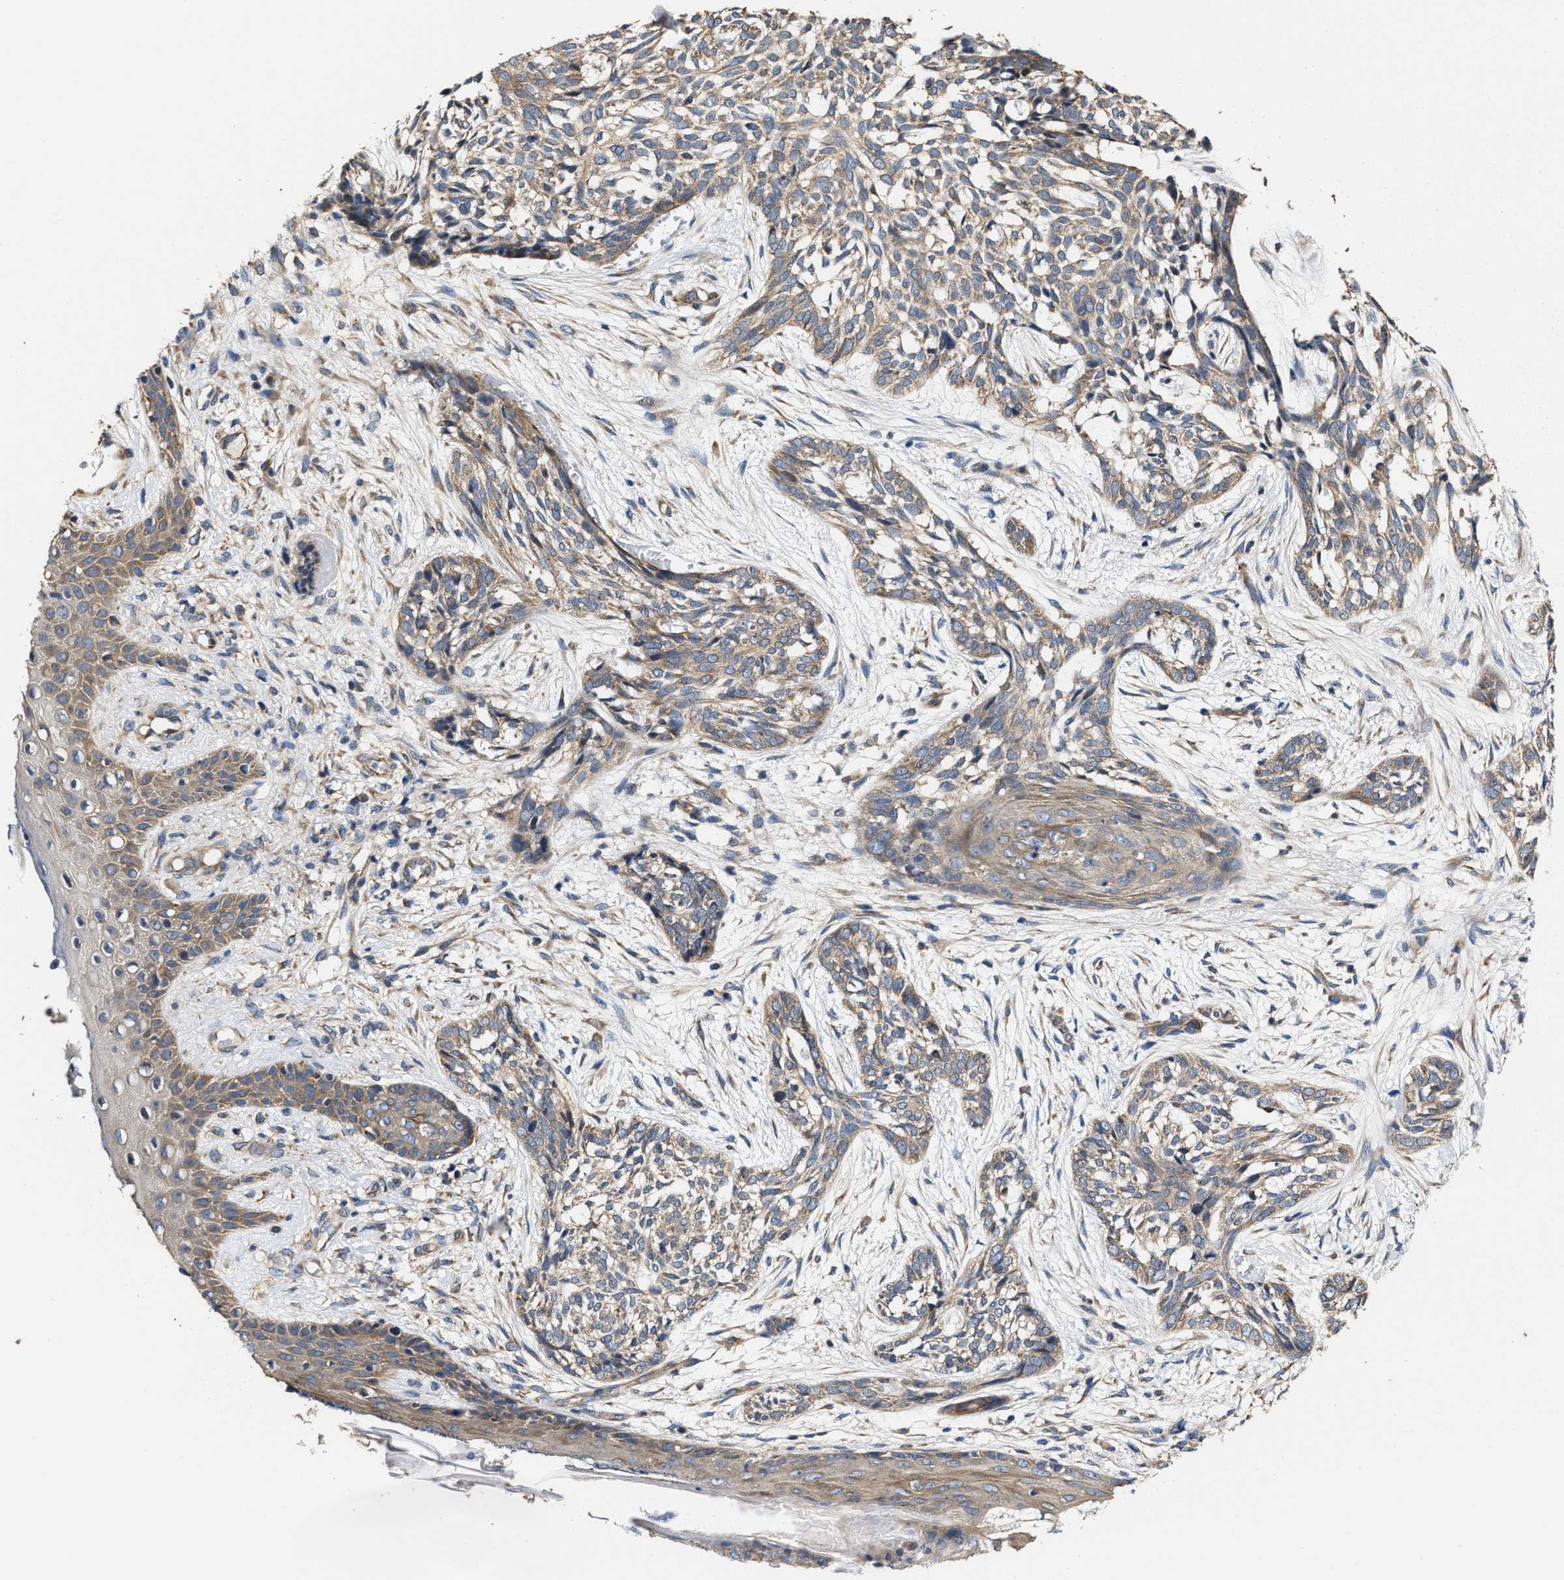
{"staining": {"intensity": "moderate", "quantity": ">75%", "location": "cytoplasmic/membranous"}, "tissue": "skin cancer", "cell_type": "Tumor cells", "image_type": "cancer", "snomed": [{"axis": "morphology", "description": "Basal cell carcinoma"}, {"axis": "topography", "description": "Skin"}], "caption": "A brown stain highlights moderate cytoplasmic/membranous positivity of a protein in skin cancer tumor cells.", "gene": "TRAF6", "patient": {"sex": "female", "age": 88}}